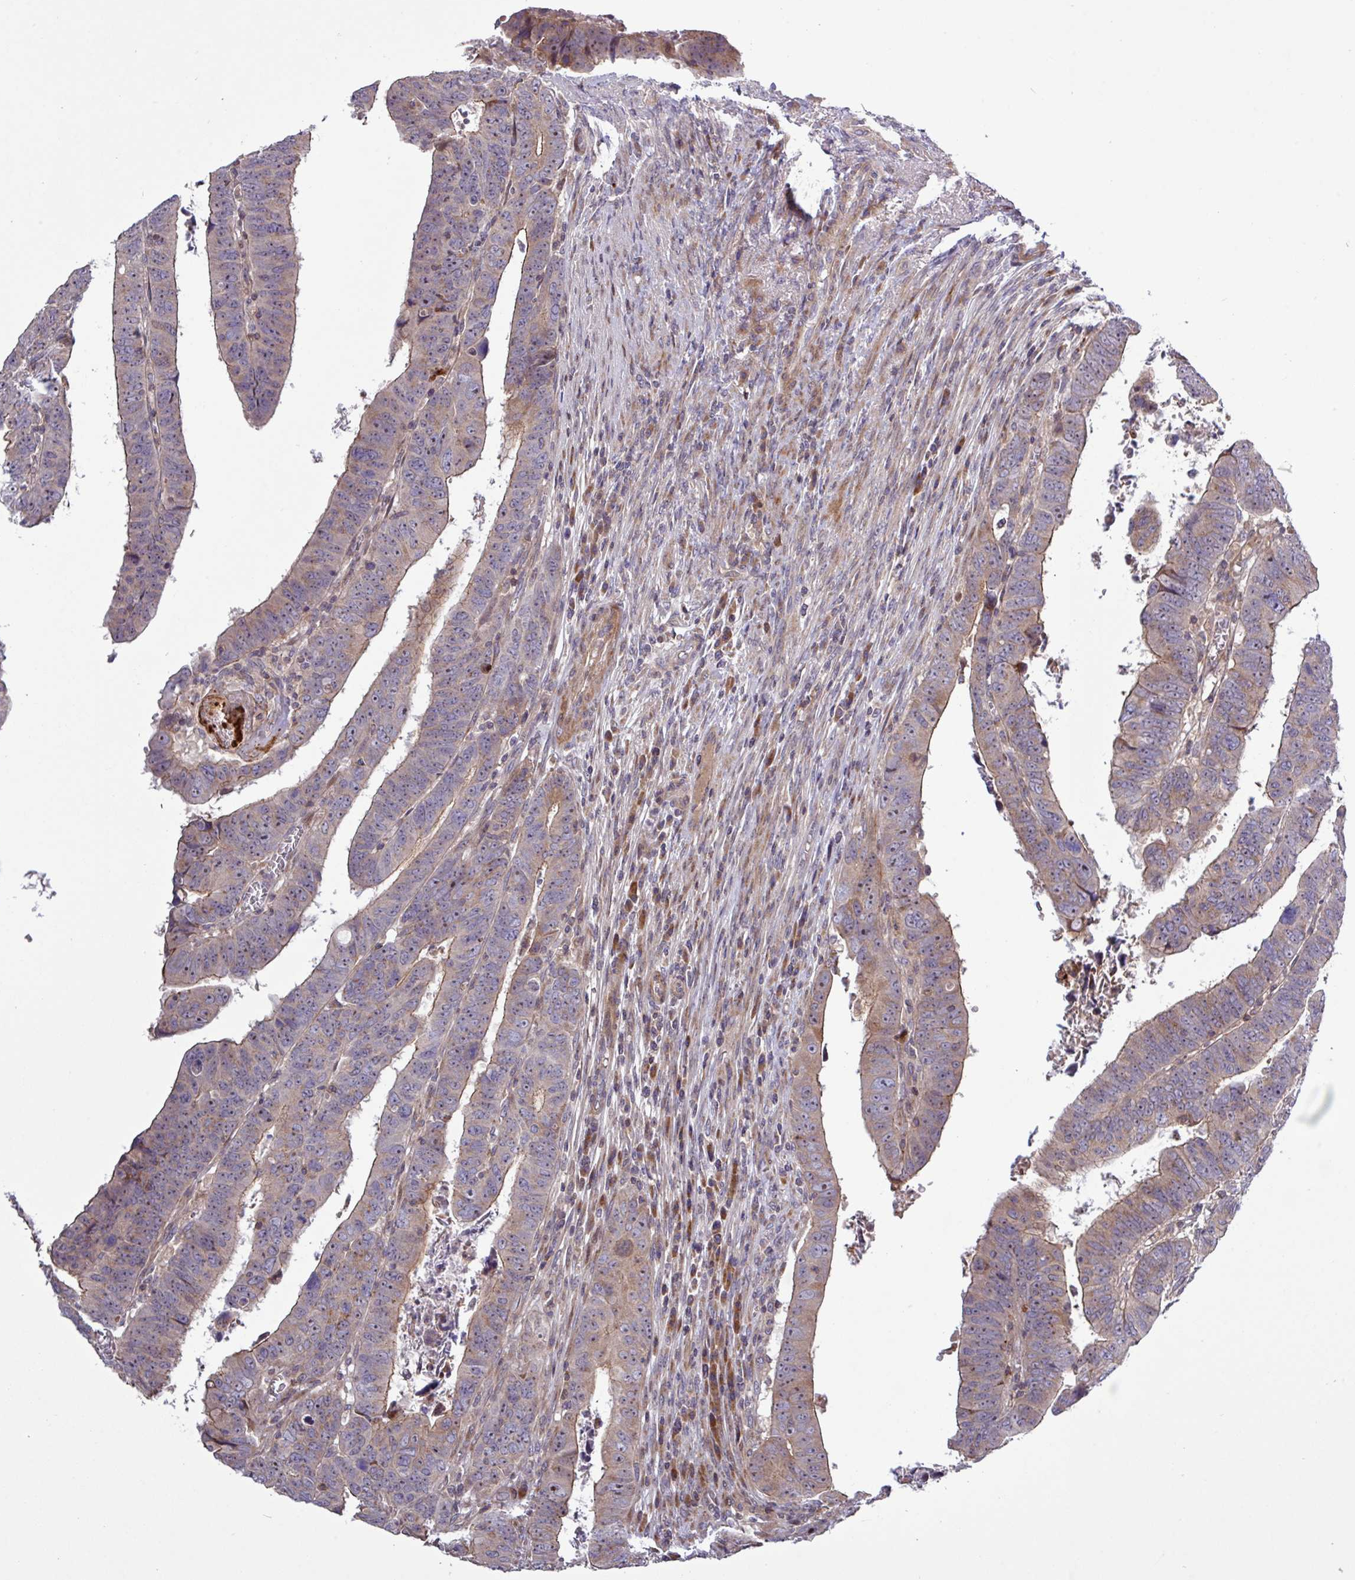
{"staining": {"intensity": "weak", "quantity": "25%-75%", "location": "cytoplasmic/membranous"}, "tissue": "colorectal cancer", "cell_type": "Tumor cells", "image_type": "cancer", "snomed": [{"axis": "morphology", "description": "Normal tissue, NOS"}, {"axis": "morphology", "description": "Adenocarcinoma, NOS"}, {"axis": "topography", "description": "Rectum"}], "caption": "Adenocarcinoma (colorectal) stained with a brown dye reveals weak cytoplasmic/membranous positive expression in approximately 25%-75% of tumor cells.", "gene": "TNFSF12", "patient": {"sex": "female", "age": 65}}